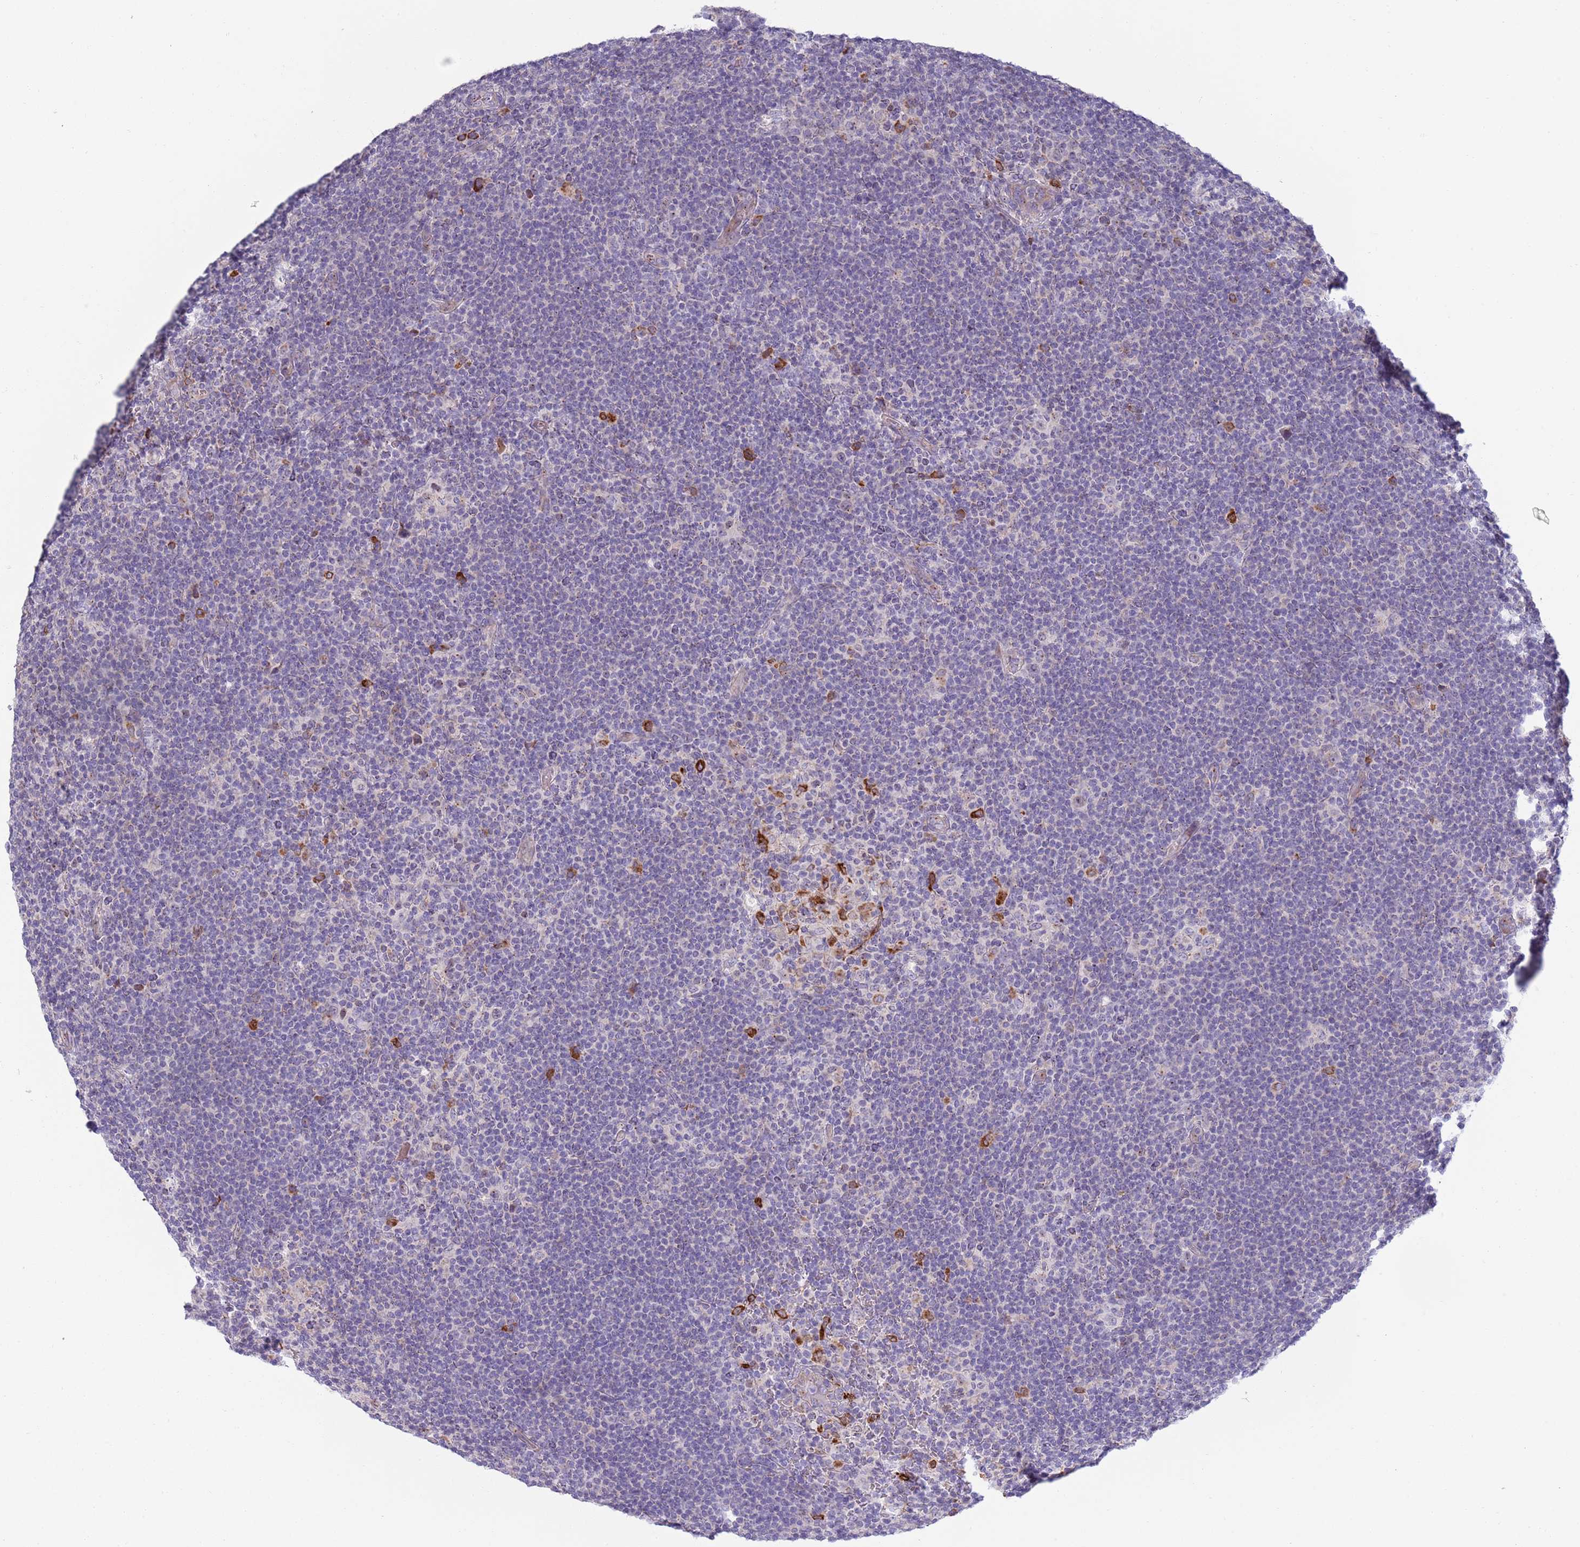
{"staining": {"intensity": "negative", "quantity": "none", "location": "none"}, "tissue": "lymphoma", "cell_type": "Tumor cells", "image_type": "cancer", "snomed": [{"axis": "morphology", "description": "Hodgkin's disease, NOS"}, {"axis": "topography", "description": "Lymph node"}], "caption": "High power microscopy image of an immunohistochemistry (IHC) histopathology image of lymphoma, revealing no significant staining in tumor cells.", "gene": "LTB", "patient": {"sex": "female", "age": 57}}